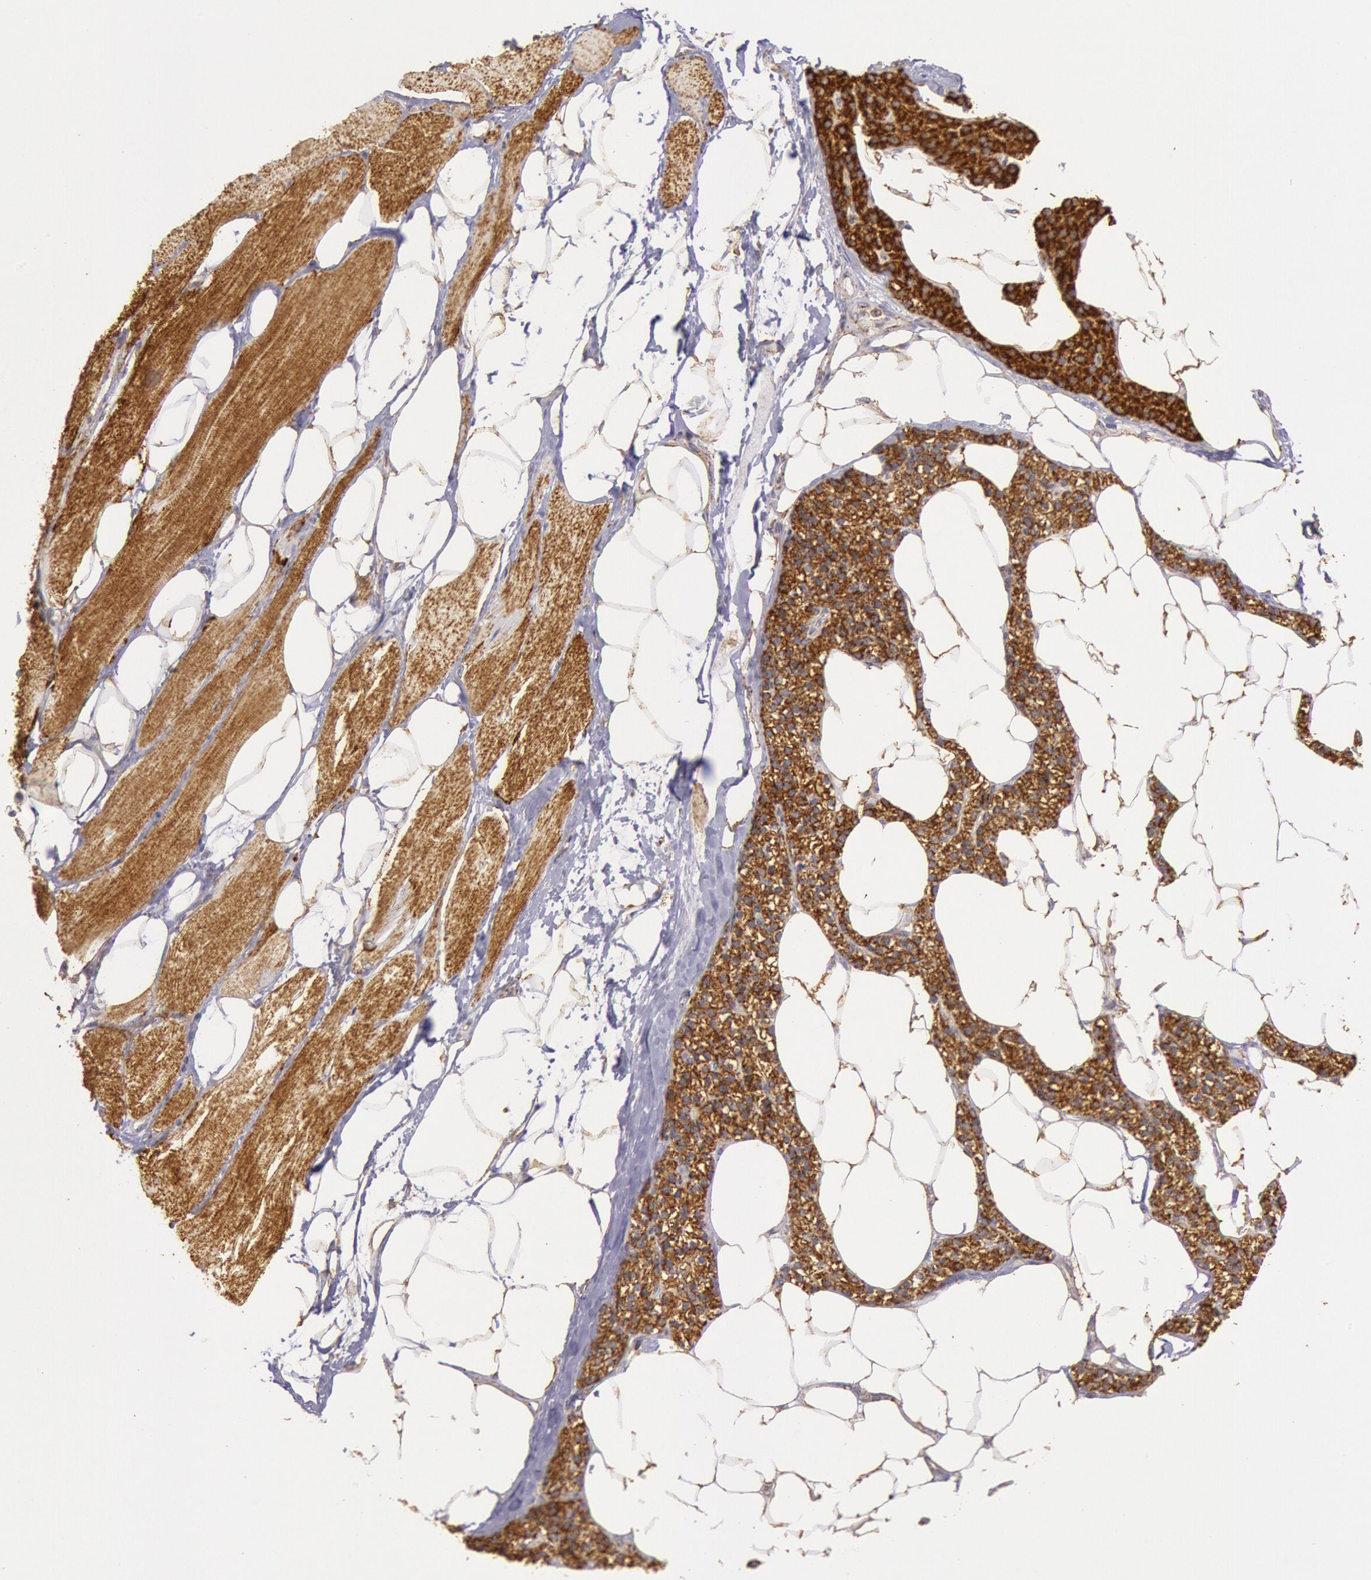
{"staining": {"intensity": "moderate", "quantity": ">75%", "location": "cytoplasmic/membranous"}, "tissue": "skeletal muscle", "cell_type": "Myocytes", "image_type": "normal", "snomed": [{"axis": "morphology", "description": "Normal tissue, NOS"}, {"axis": "topography", "description": "Skeletal muscle"}, {"axis": "topography", "description": "Parathyroid gland"}], "caption": "Immunohistochemical staining of unremarkable human skeletal muscle shows moderate cytoplasmic/membranous protein positivity in about >75% of myocytes.", "gene": "CYC1", "patient": {"sex": "female", "age": 37}}